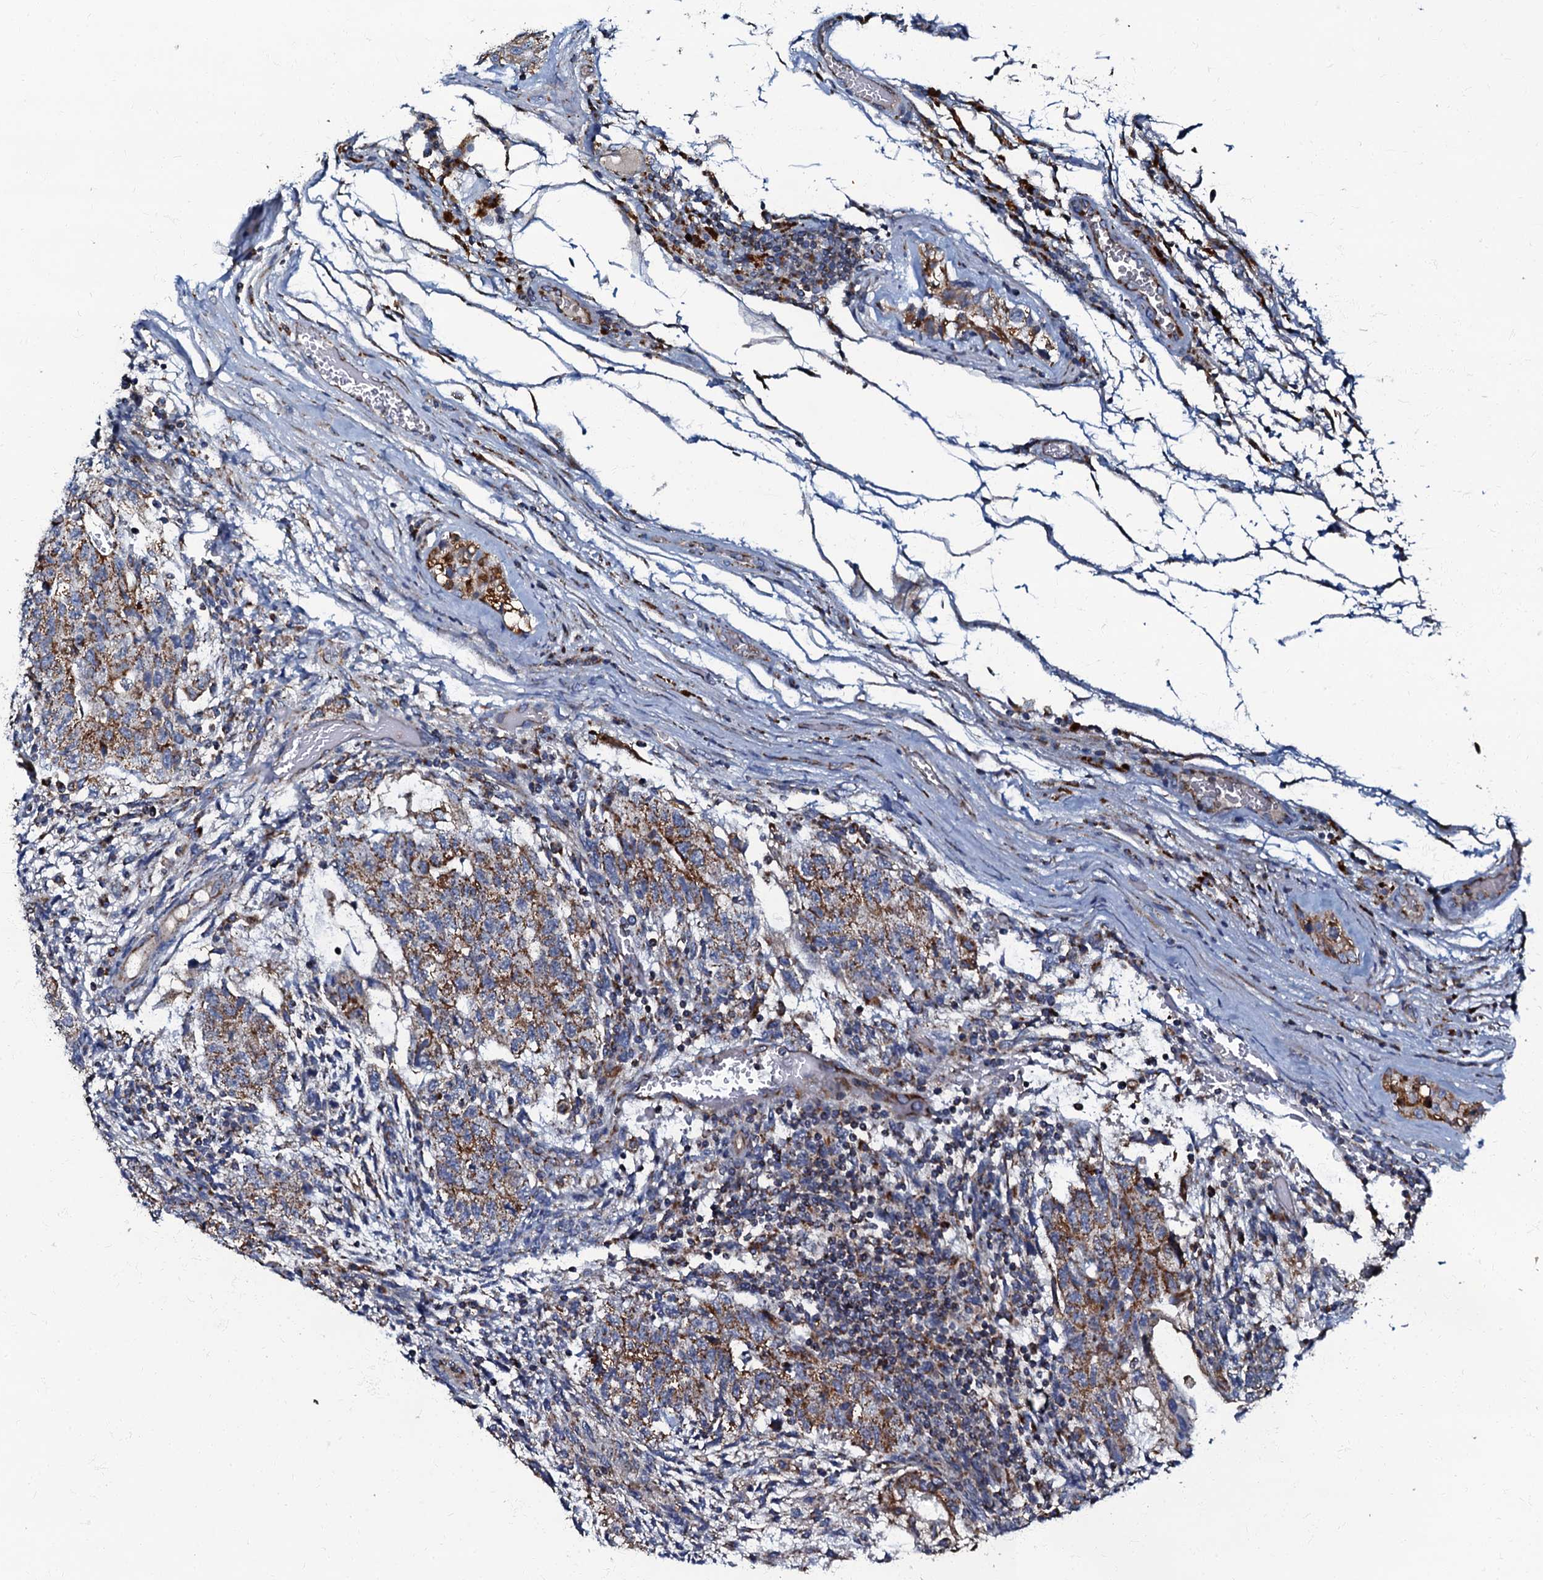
{"staining": {"intensity": "moderate", "quantity": ">75%", "location": "cytoplasmic/membranous"}, "tissue": "testis cancer", "cell_type": "Tumor cells", "image_type": "cancer", "snomed": [{"axis": "morphology", "description": "Normal tissue, NOS"}, {"axis": "morphology", "description": "Carcinoma, Embryonal, NOS"}, {"axis": "topography", "description": "Testis"}], "caption": "Protein staining by immunohistochemistry shows moderate cytoplasmic/membranous expression in approximately >75% of tumor cells in testis cancer (embryonal carcinoma). (IHC, brightfield microscopy, high magnification).", "gene": "NDUFA12", "patient": {"sex": "male", "age": 36}}